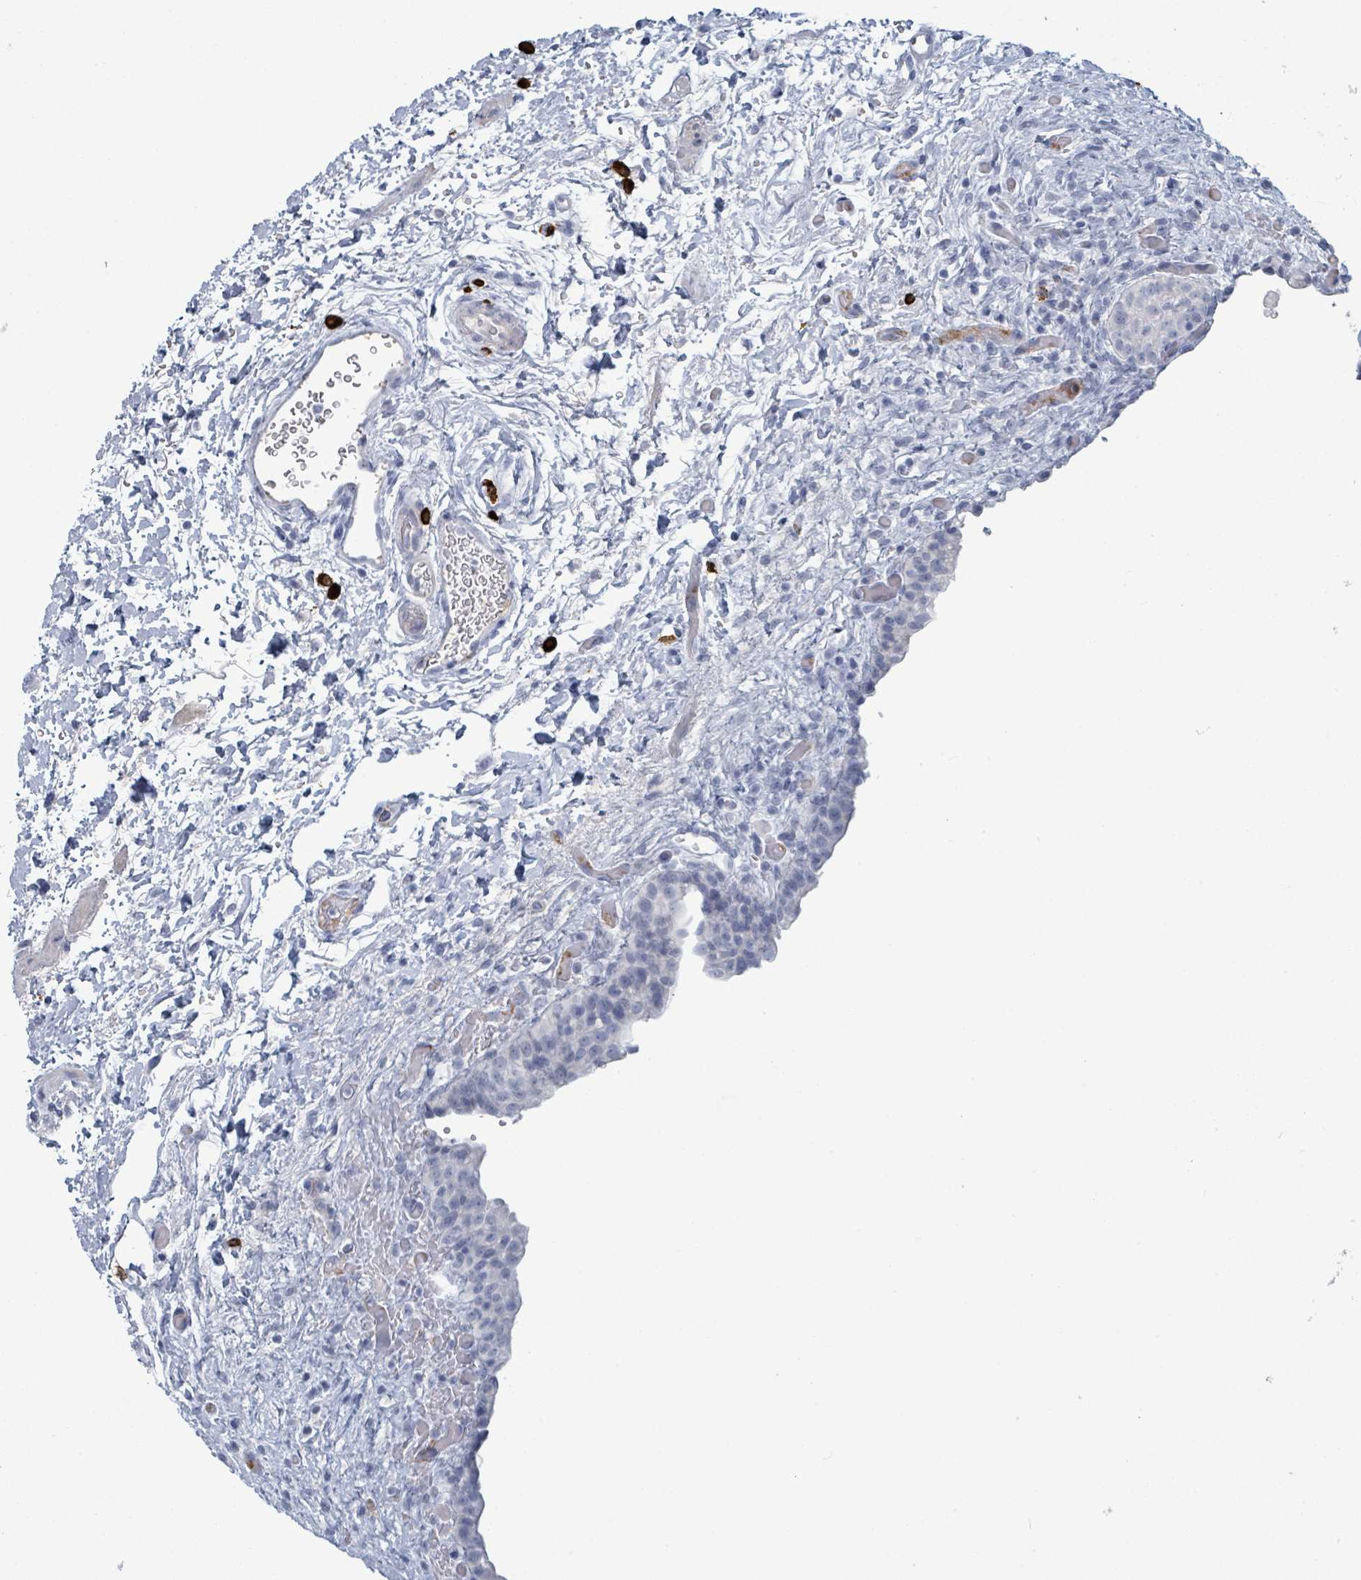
{"staining": {"intensity": "negative", "quantity": "none", "location": "none"}, "tissue": "urinary bladder", "cell_type": "Urothelial cells", "image_type": "normal", "snomed": [{"axis": "morphology", "description": "Normal tissue, NOS"}, {"axis": "topography", "description": "Urinary bladder"}], "caption": "Urothelial cells show no significant protein positivity in benign urinary bladder.", "gene": "VPS13D", "patient": {"sex": "male", "age": 69}}